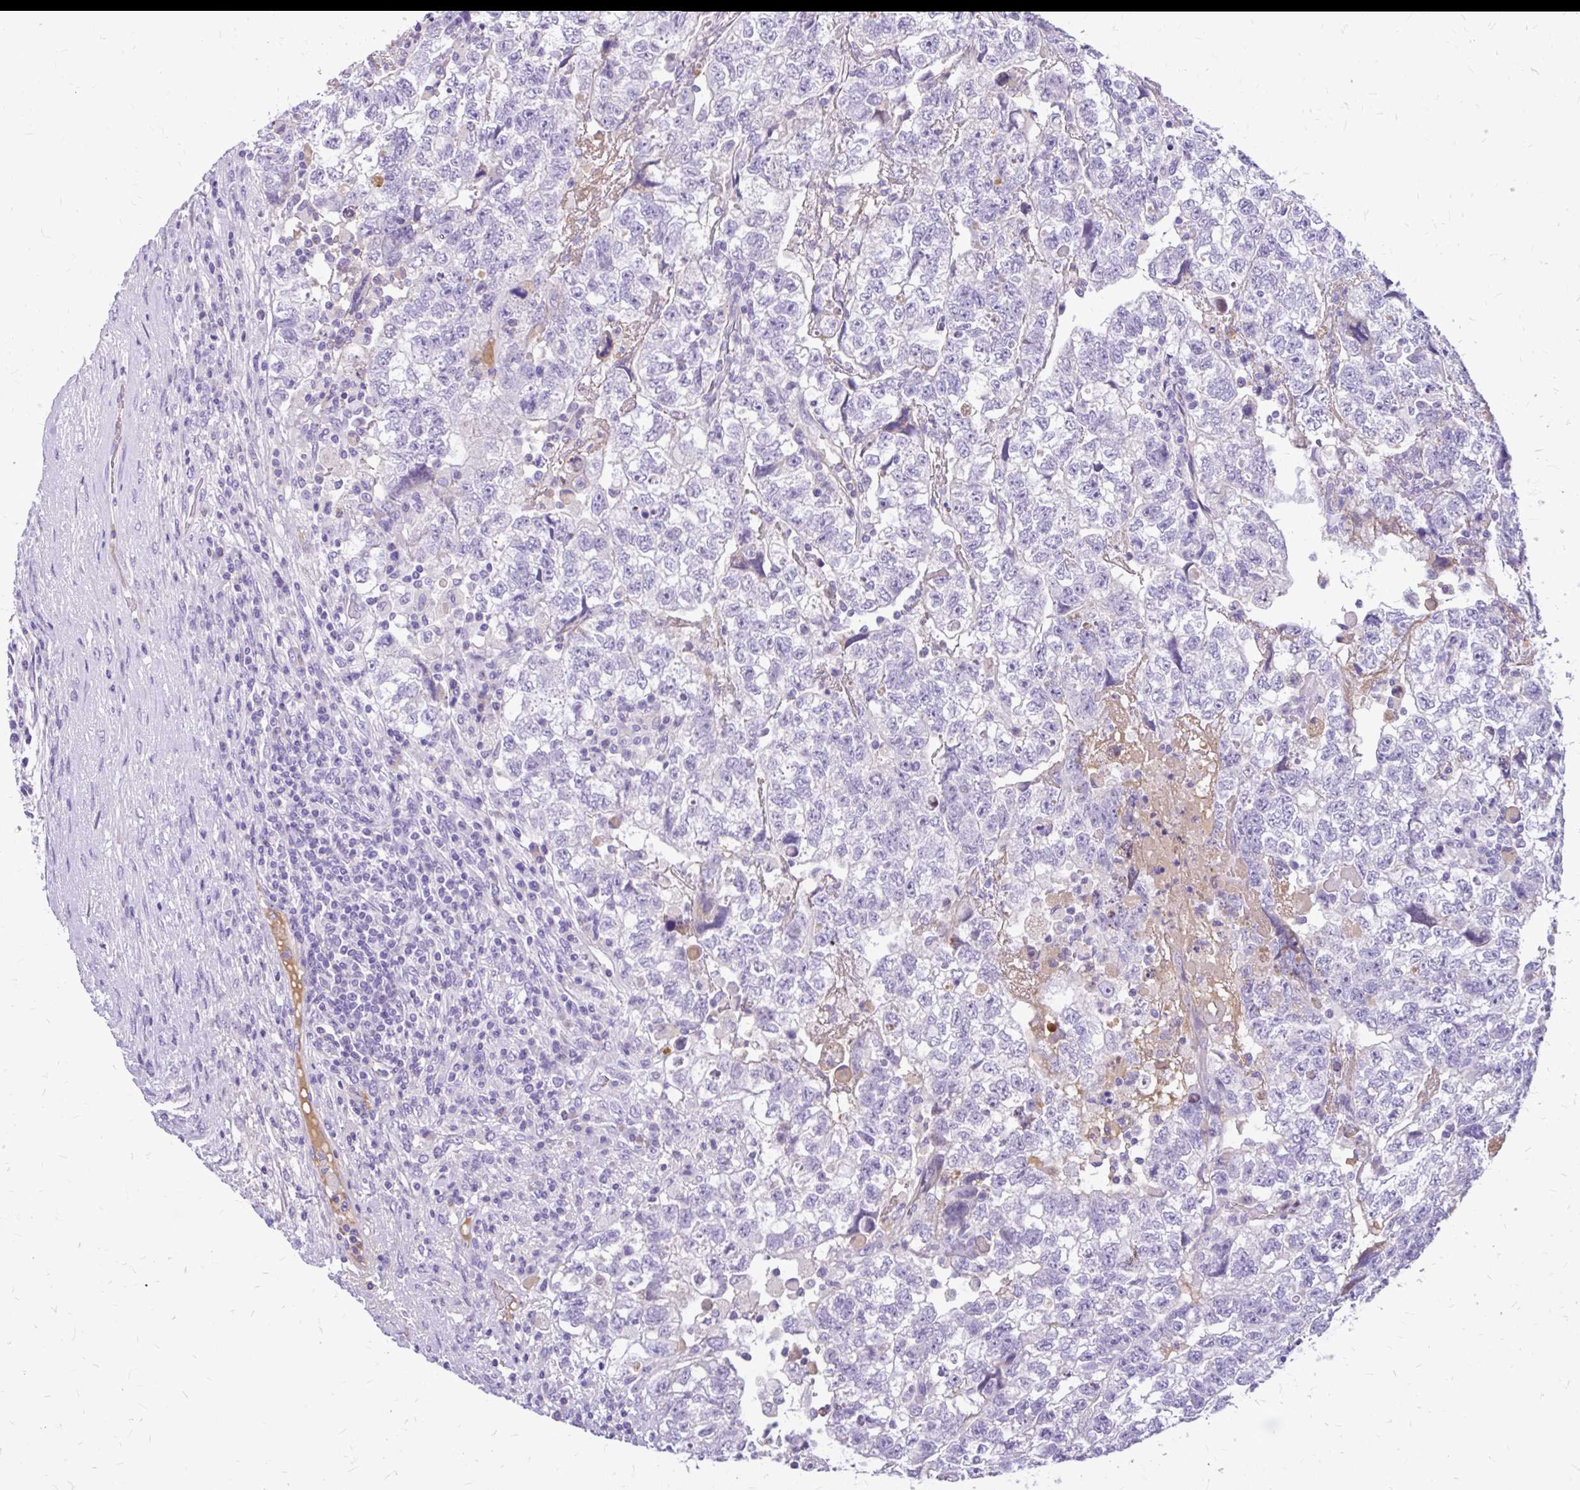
{"staining": {"intensity": "negative", "quantity": "none", "location": "none"}, "tissue": "testis cancer", "cell_type": "Tumor cells", "image_type": "cancer", "snomed": [{"axis": "morphology", "description": "Normal tissue, NOS"}, {"axis": "morphology", "description": "Carcinoma, Embryonal, NOS"}, {"axis": "topography", "description": "Testis"}], "caption": "Immunohistochemistry of testis embryonal carcinoma reveals no positivity in tumor cells.", "gene": "MAP1LC3A", "patient": {"sex": "male", "age": 36}}